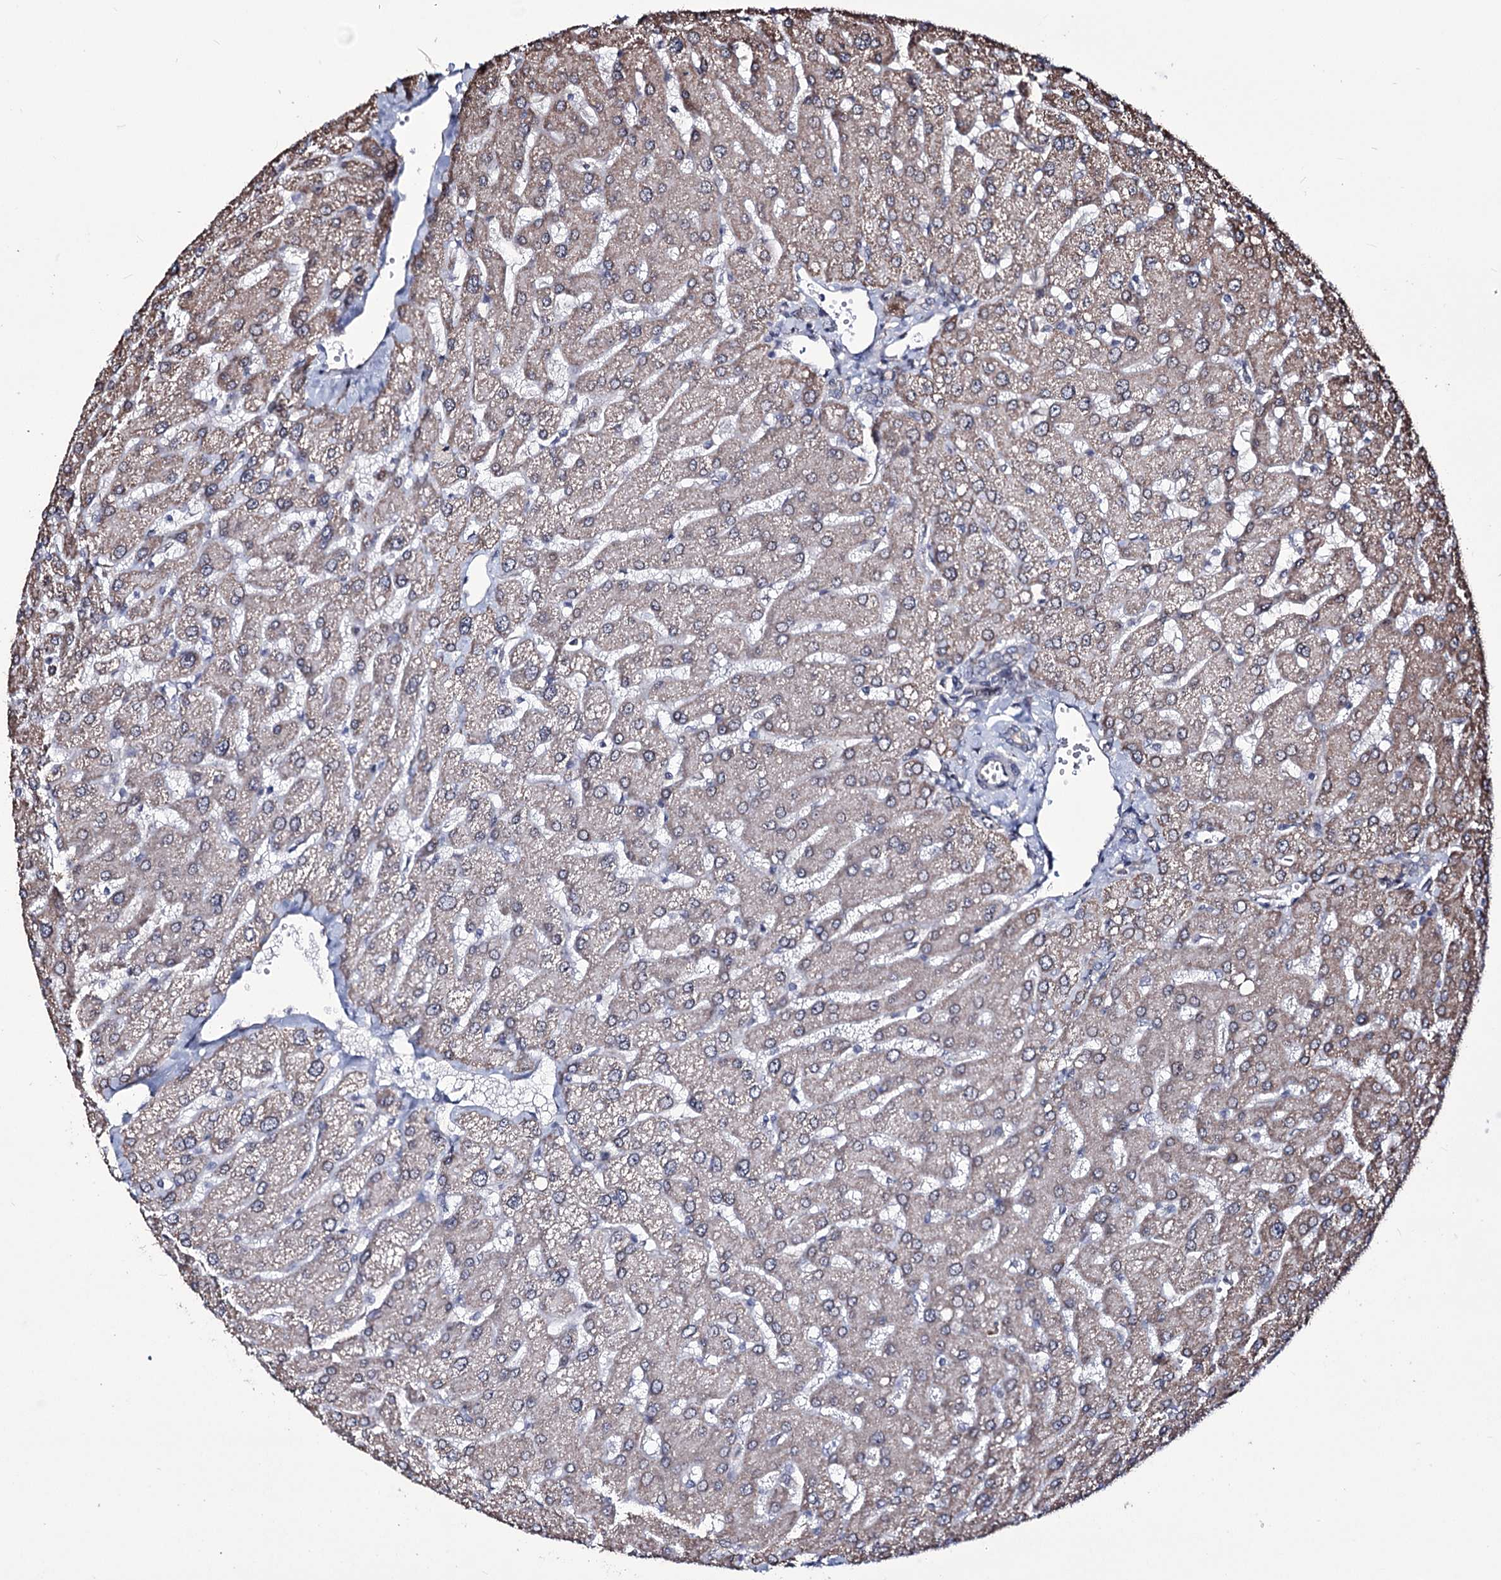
{"staining": {"intensity": "negative", "quantity": "none", "location": "none"}, "tissue": "liver", "cell_type": "Cholangiocytes", "image_type": "normal", "snomed": [{"axis": "morphology", "description": "Normal tissue, NOS"}, {"axis": "topography", "description": "Liver"}], "caption": "Liver was stained to show a protein in brown. There is no significant staining in cholangiocytes. The staining is performed using DAB (3,3'-diaminobenzidine) brown chromogen with nuclei counter-stained in using hematoxylin.", "gene": "CREB3L4", "patient": {"sex": "male", "age": 55}}